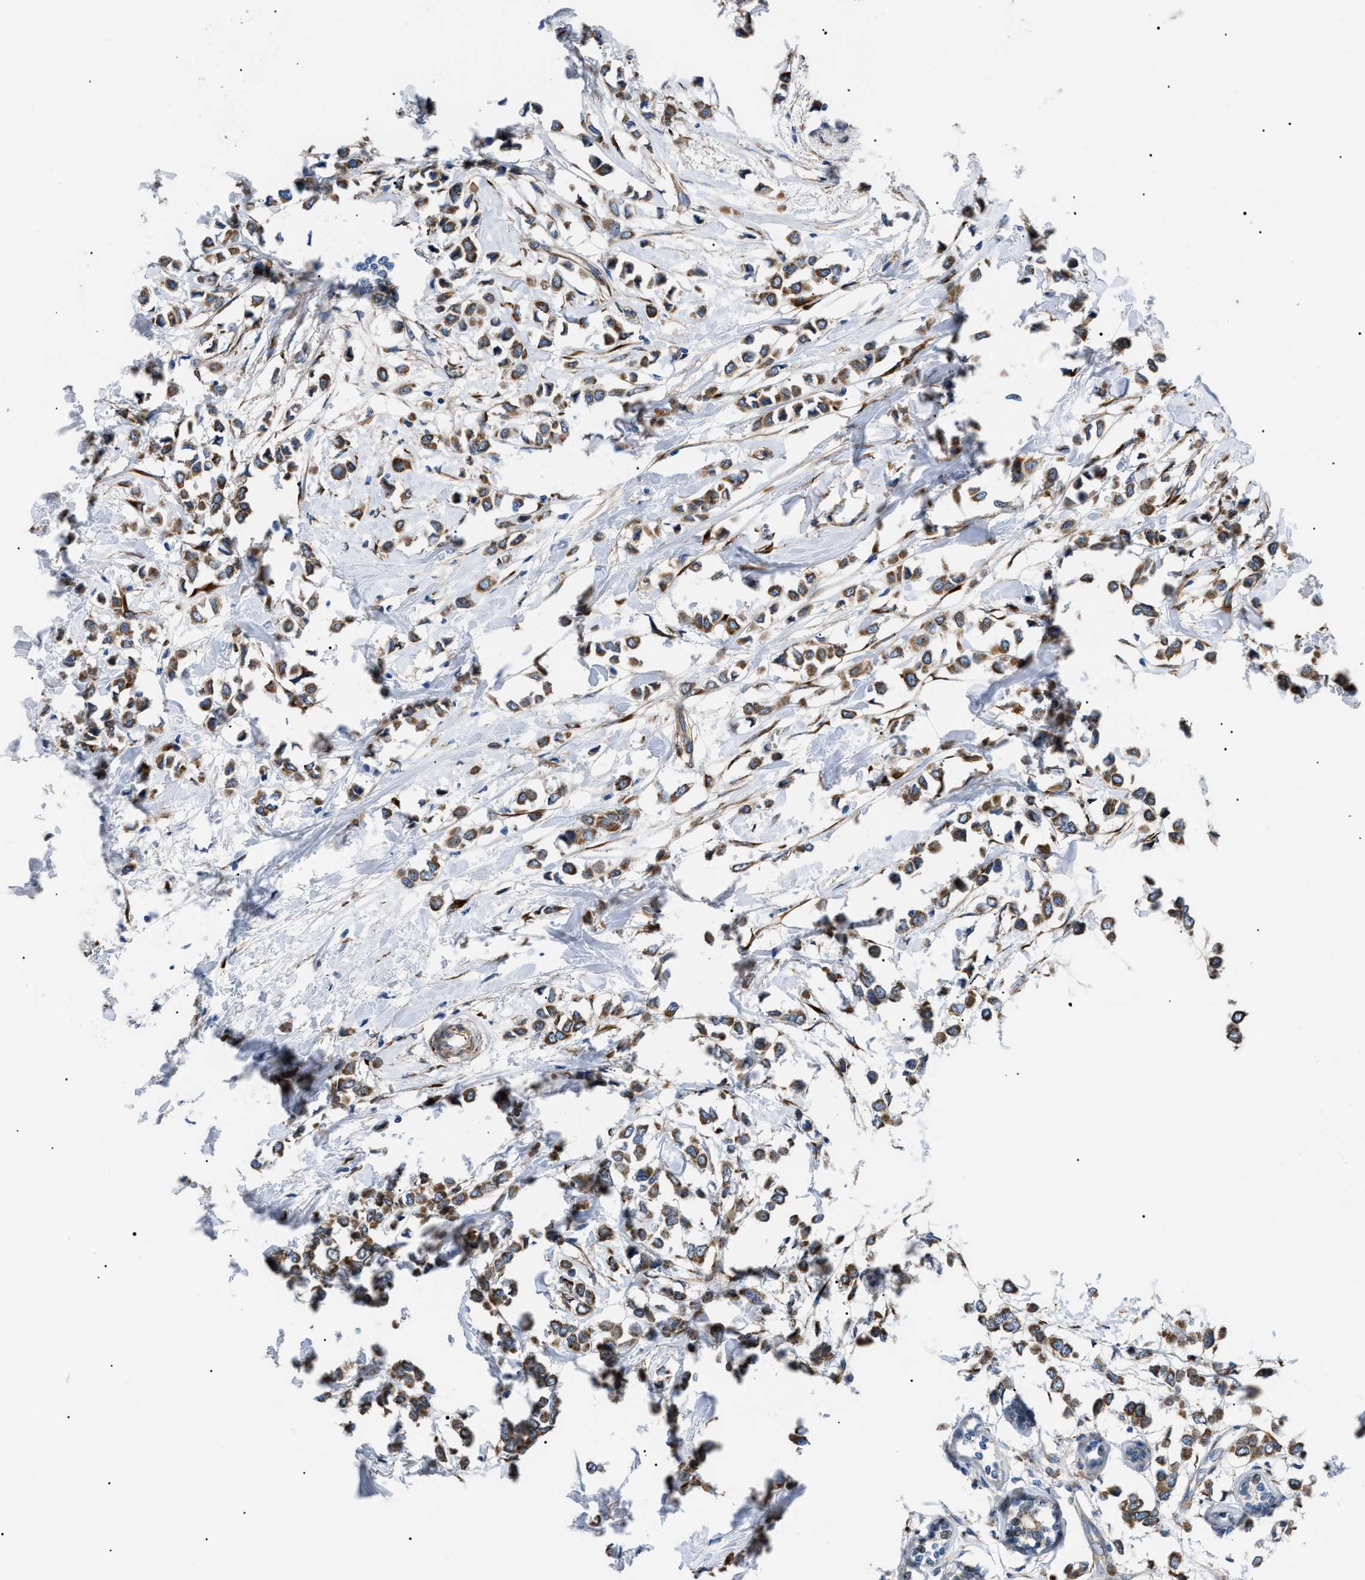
{"staining": {"intensity": "strong", "quantity": ">75%", "location": "cytoplasmic/membranous"}, "tissue": "breast cancer", "cell_type": "Tumor cells", "image_type": "cancer", "snomed": [{"axis": "morphology", "description": "Lobular carcinoma"}, {"axis": "topography", "description": "Breast"}], "caption": "Breast lobular carcinoma was stained to show a protein in brown. There is high levels of strong cytoplasmic/membranous positivity in approximately >75% of tumor cells.", "gene": "MYO10", "patient": {"sex": "female", "age": 51}}